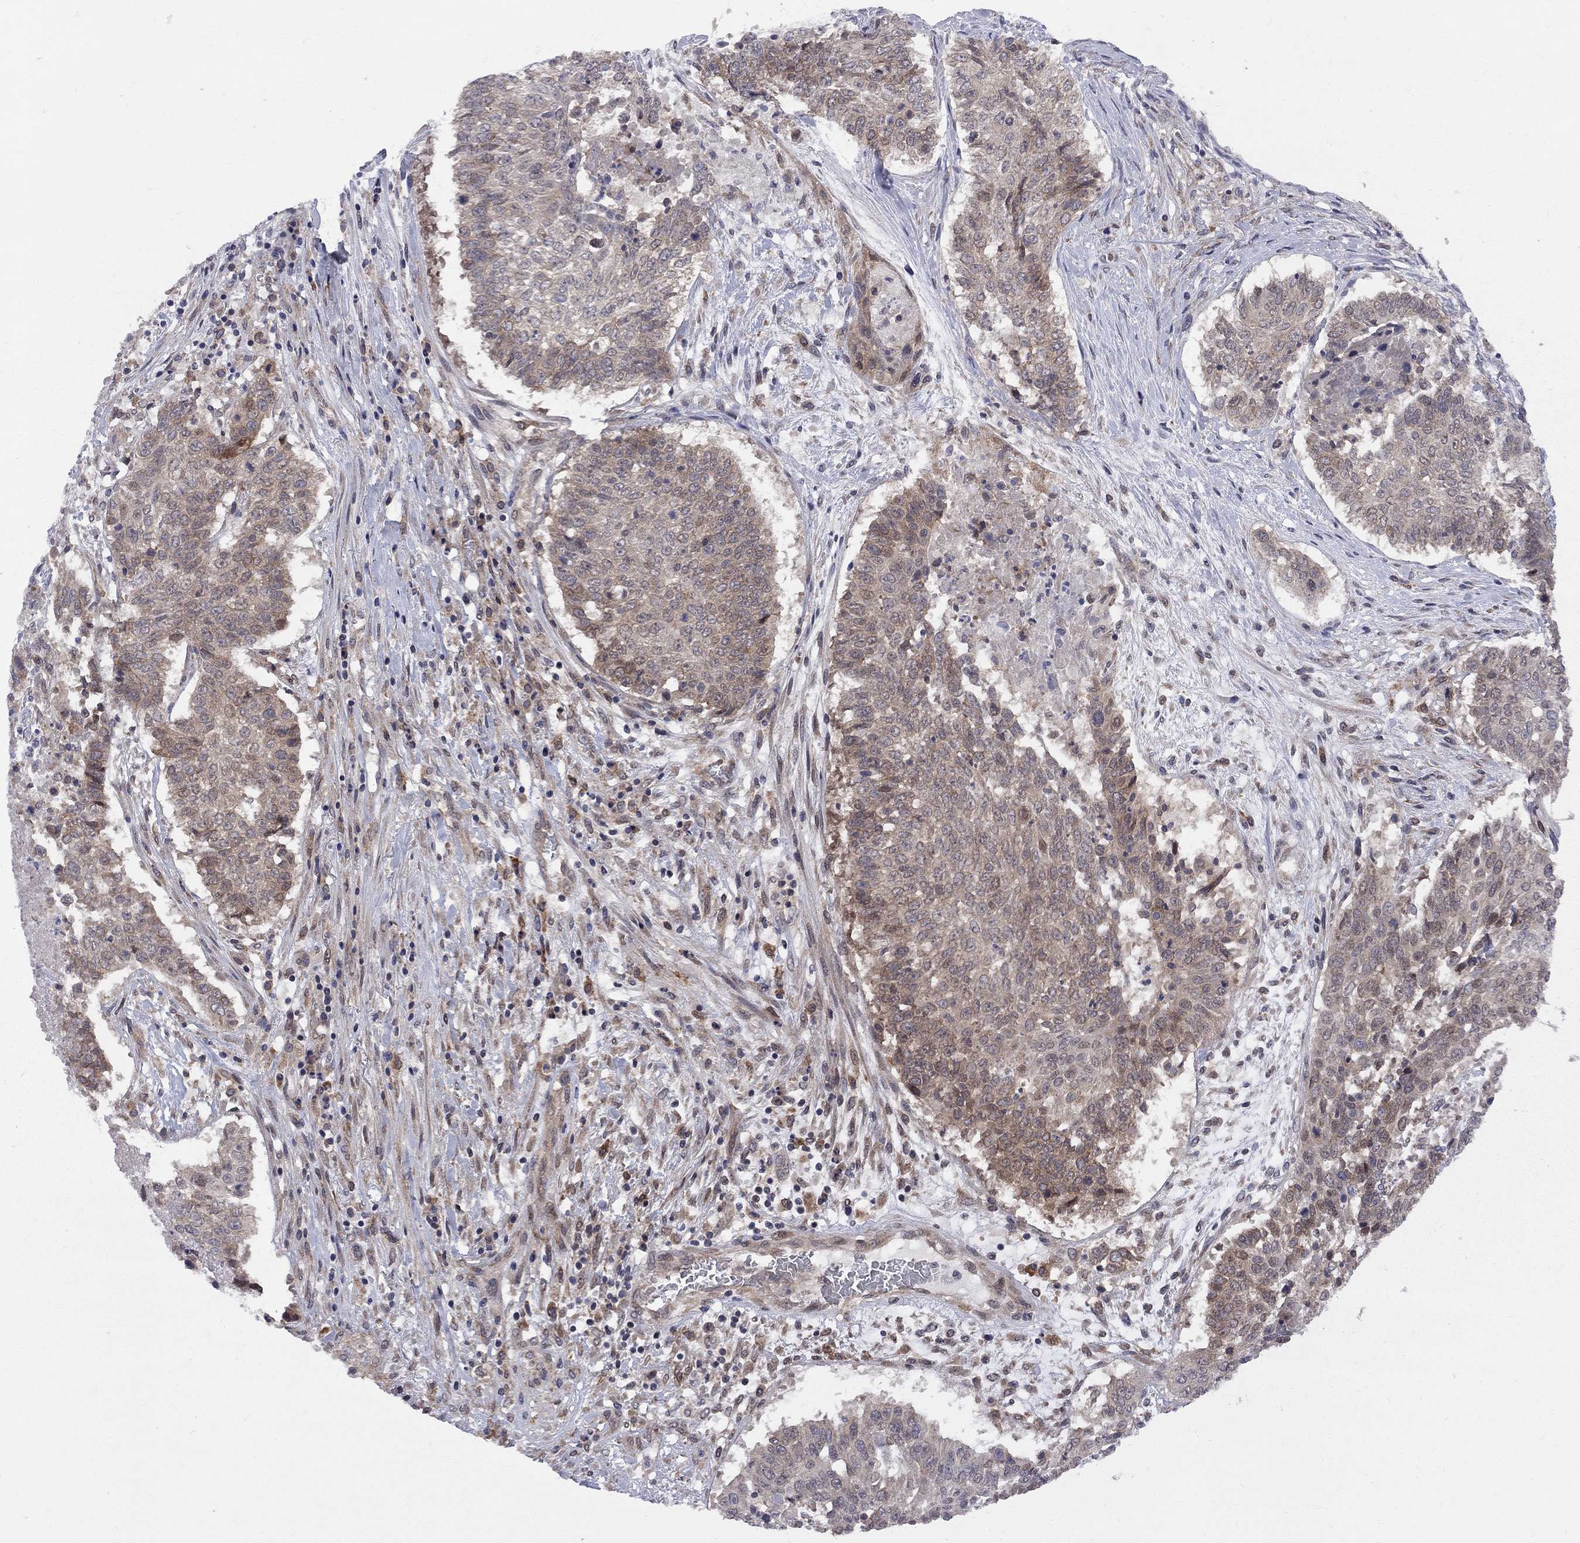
{"staining": {"intensity": "moderate", "quantity": "<25%", "location": "cytoplasmic/membranous"}, "tissue": "lung cancer", "cell_type": "Tumor cells", "image_type": "cancer", "snomed": [{"axis": "morphology", "description": "Squamous cell carcinoma, NOS"}, {"axis": "topography", "description": "Lung"}], "caption": "Immunohistochemistry (IHC) (DAB) staining of human lung squamous cell carcinoma shows moderate cytoplasmic/membranous protein expression in about <25% of tumor cells.", "gene": "CNOT11", "patient": {"sex": "male", "age": 64}}